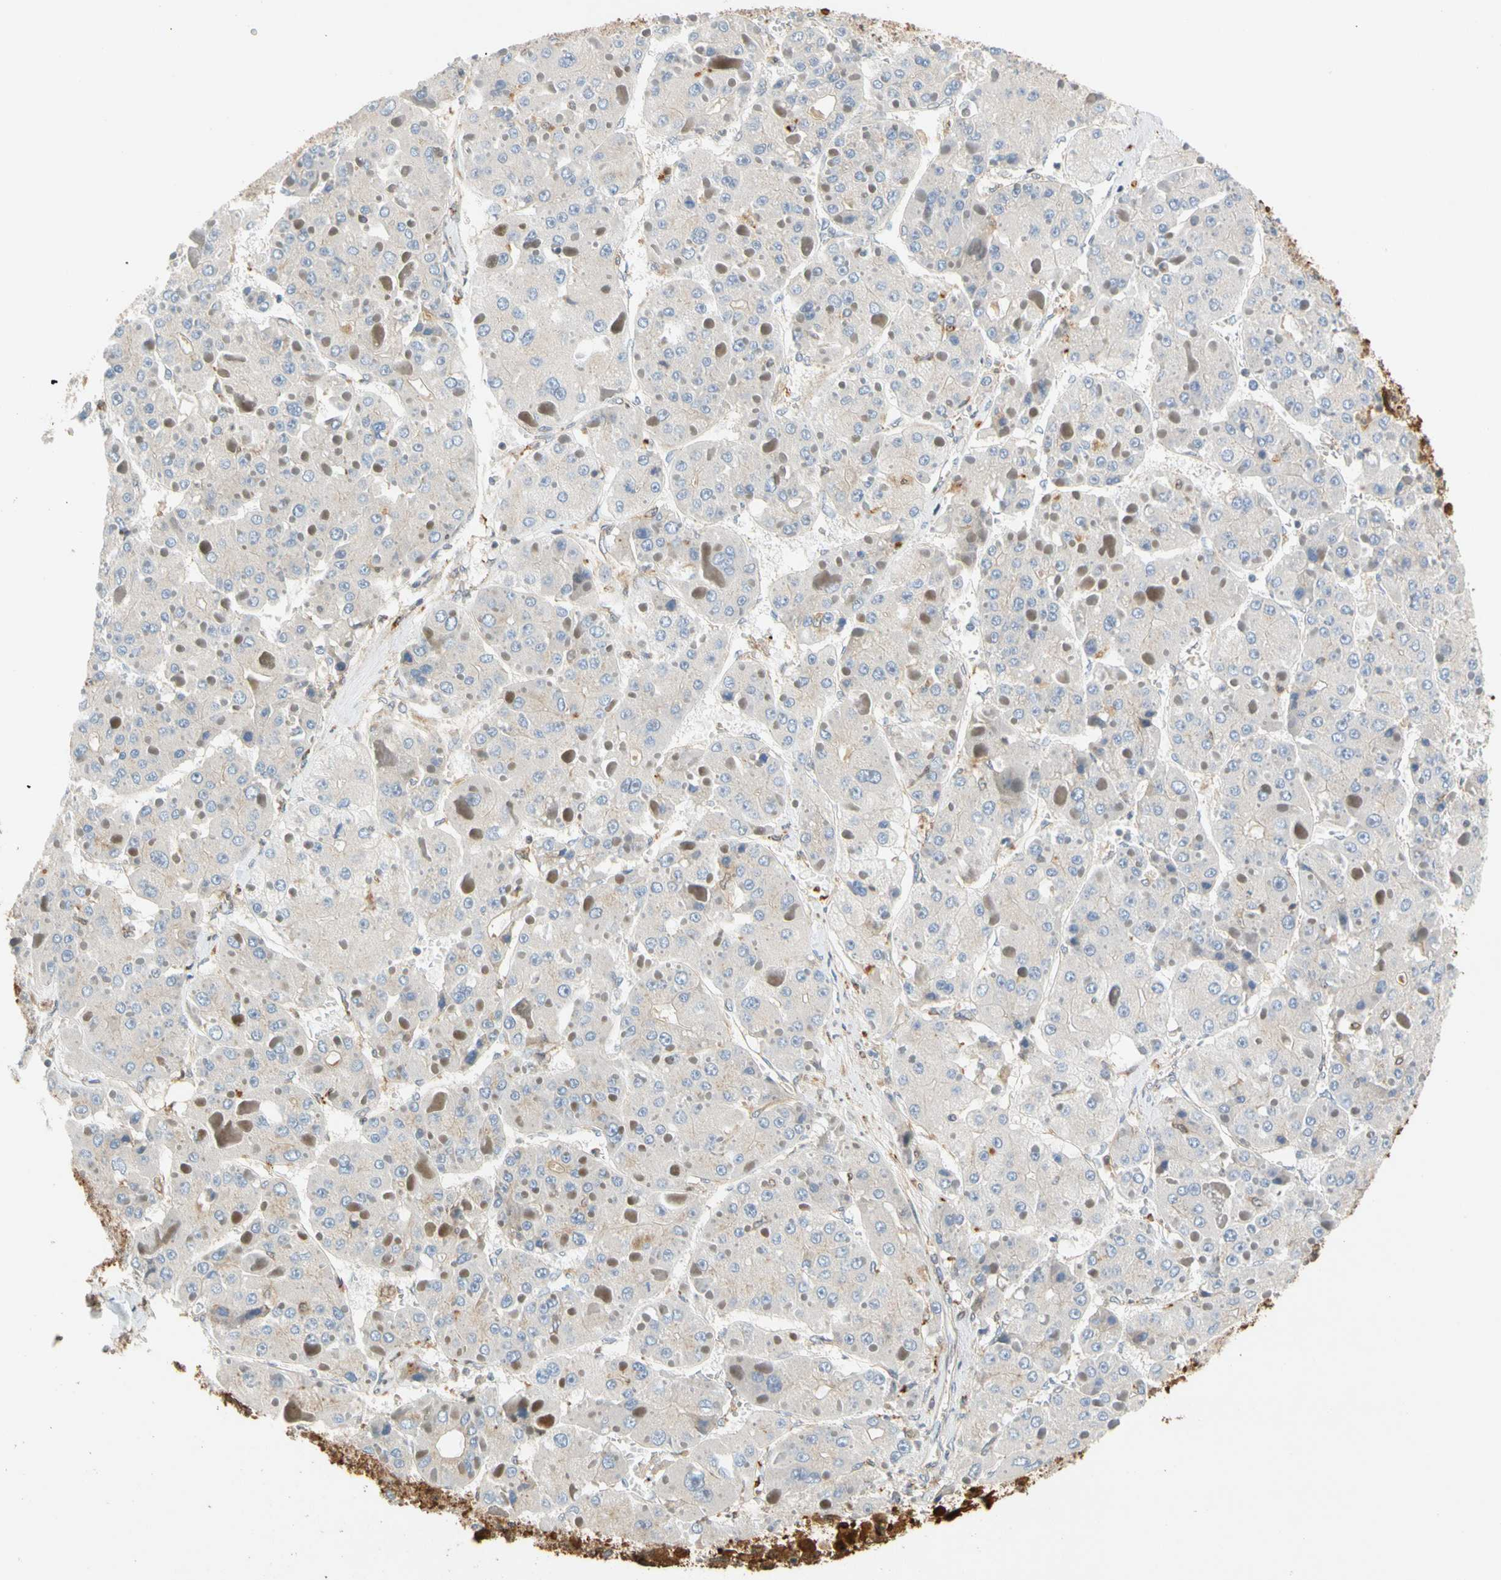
{"staining": {"intensity": "negative", "quantity": "none", "location": "none"}, "tissue": "liver cancer", "cell_type": "Tumor cells", "image_type": "cancer", "snomed": [{"axis": "morphology", "description": "Carcinoma, Hepatocellular, NOS"}, {"axis": "topography", "description": "Liver"}], "caption": "Human liver cancer stained for a protein using immunohistochemistry (IHC) displays no staining in tumor cells.", "gene": "GPSM2", "patient": {"sex": "female", "age": 73}}